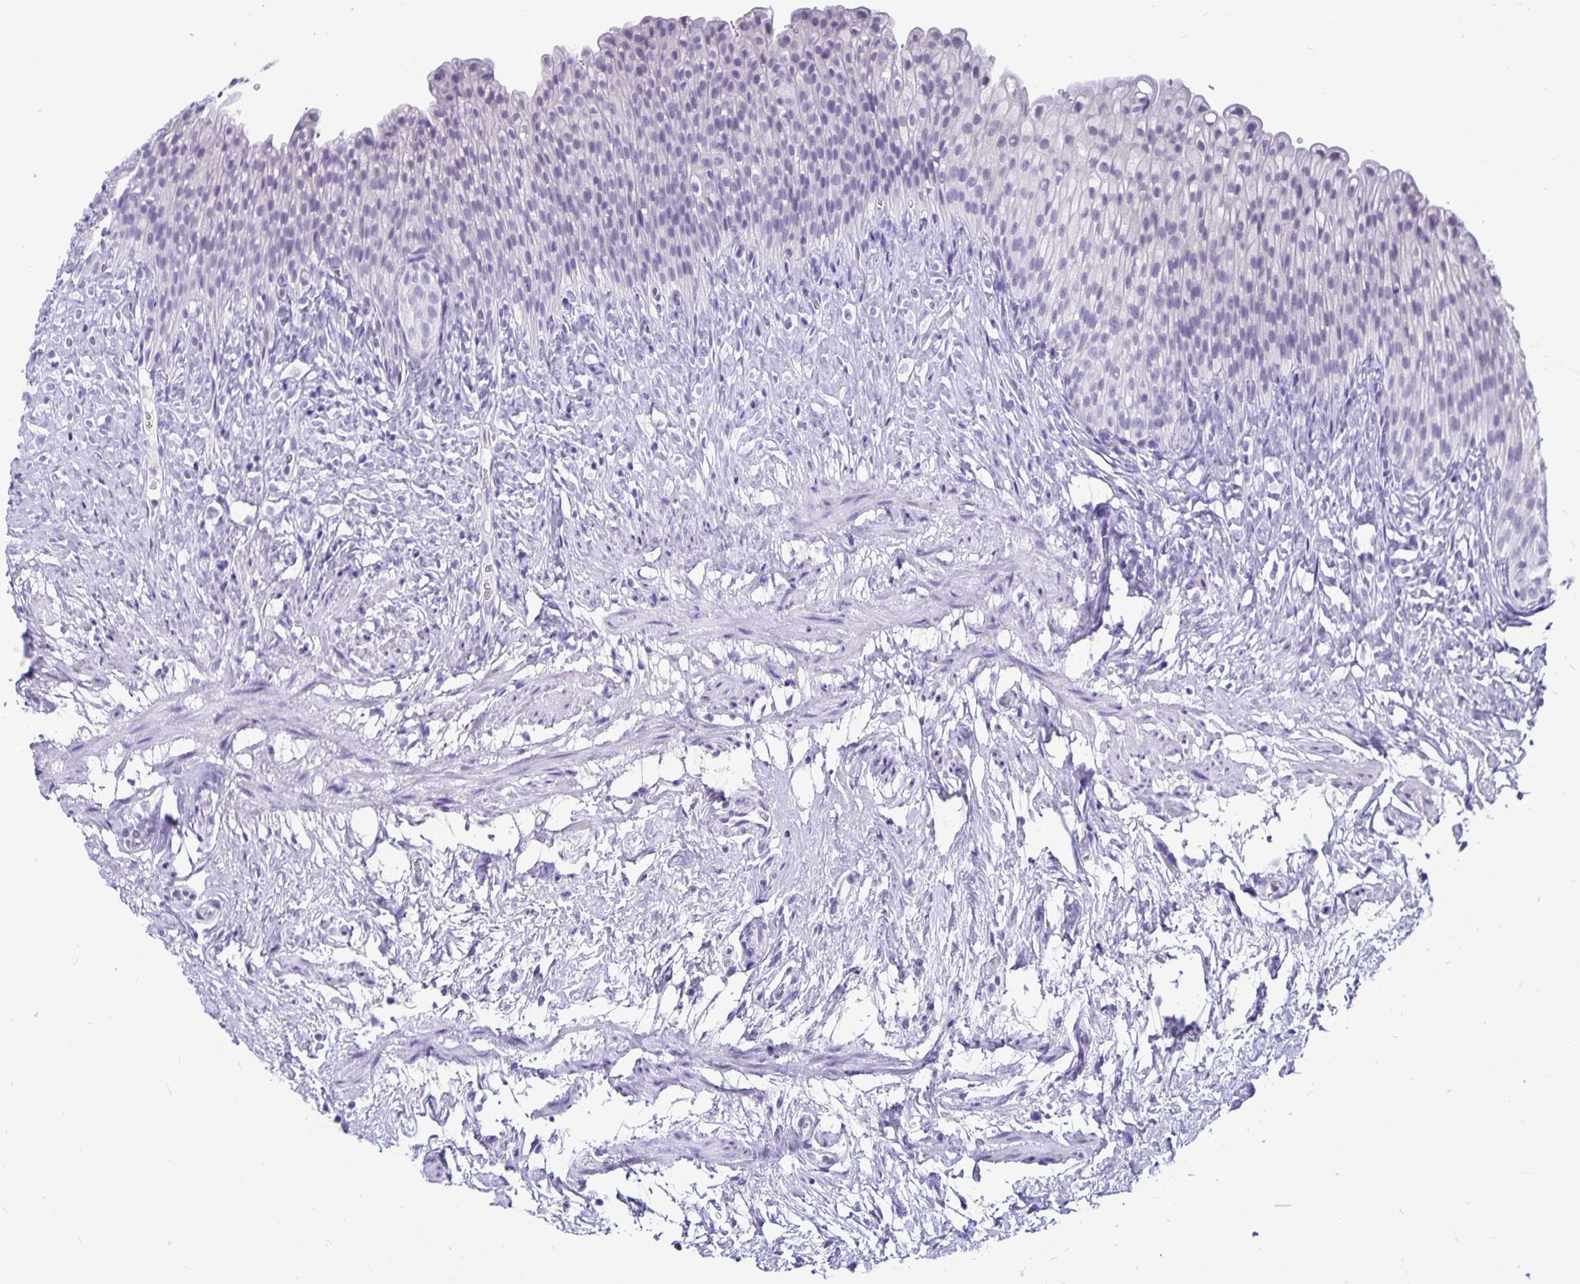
{"staining": {"intensity": "negative", "quantity": "none", "location": "none"}, "tissue": "urinary bladder", "cell_type": "Urothelial cells", "image_type": "normal", "snomed": [{"axis": "morphology", "description": "Normal tissue, NOS"}, {"axis": "topography", "description": "Urinary bladder"}, {"axis": "topography", "description": "Prostate"}], "caption": "Urothelial cells are negative for protein expression in benign human urinary bladder. (Brightfield microscopy of DAB immunohistochemistry (IHC) at high magnification).", "gene": "ODF3B", "patient": {"sex": "male", "age": 76}}